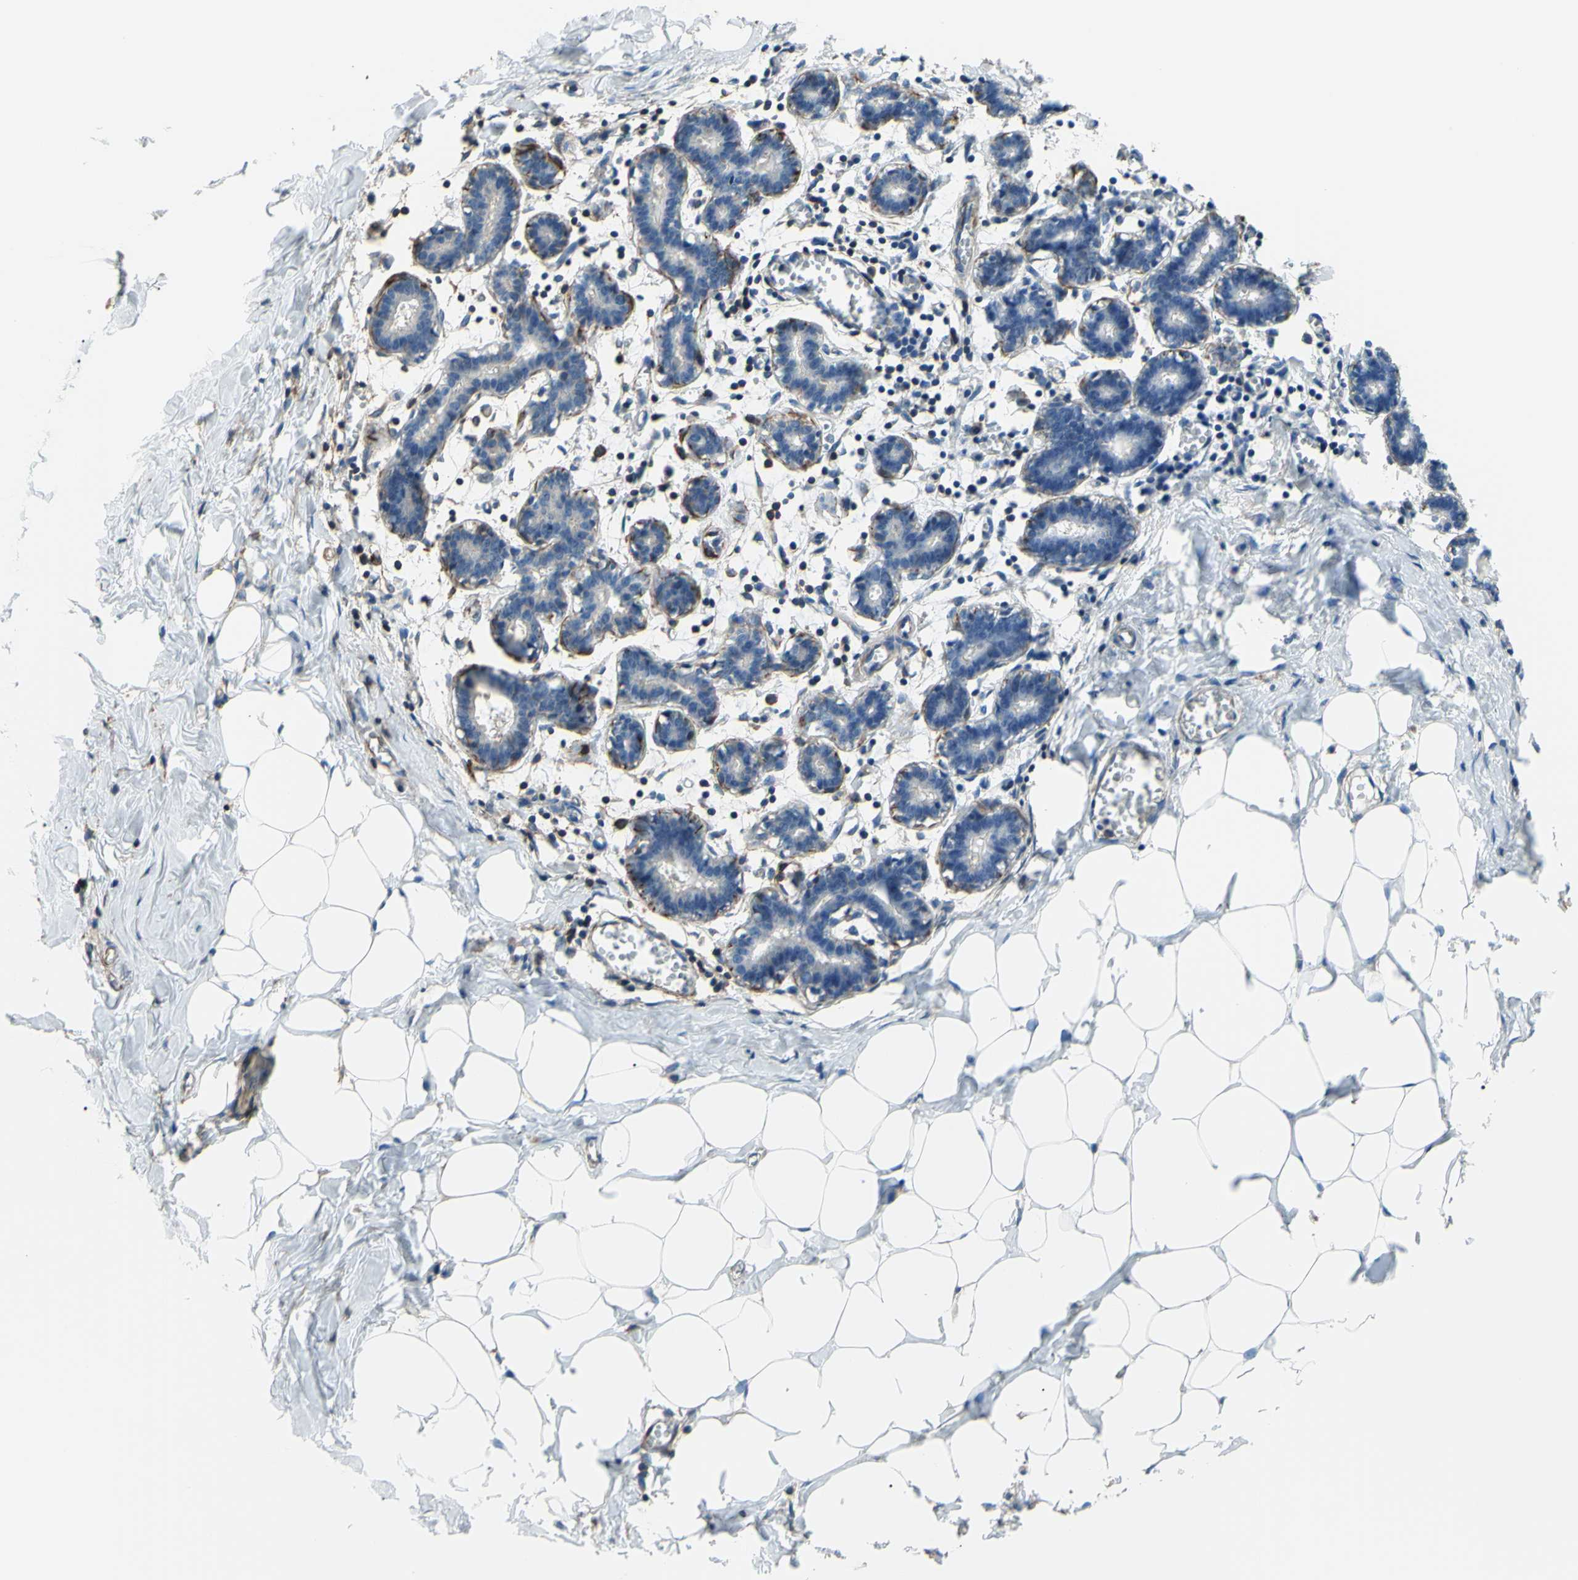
{"staining": {"intensity": "weak", "quantity": "25%-75%", "location": "cytoplasmic/membranous"}, "tissue": "breast", "cell_type": "Adipocytes", "image_type": "normal", "snomed": [{"axis": "morphology", "description": "Normal tissue, NOS"}, {"axis": "topography", "description": "Breast"}], "caption": "A low amount of weak cytoplasmic/membranous positivity is seen in approximately 25%-75% of adipocytes in unremarkable breast. The staining was performed using DAB, with brown indicating positive protein expression. Nuclei are stained blue with hematoxylin.", "gene": "ADD3", "patient": {"sex": "female", "age": 27}}